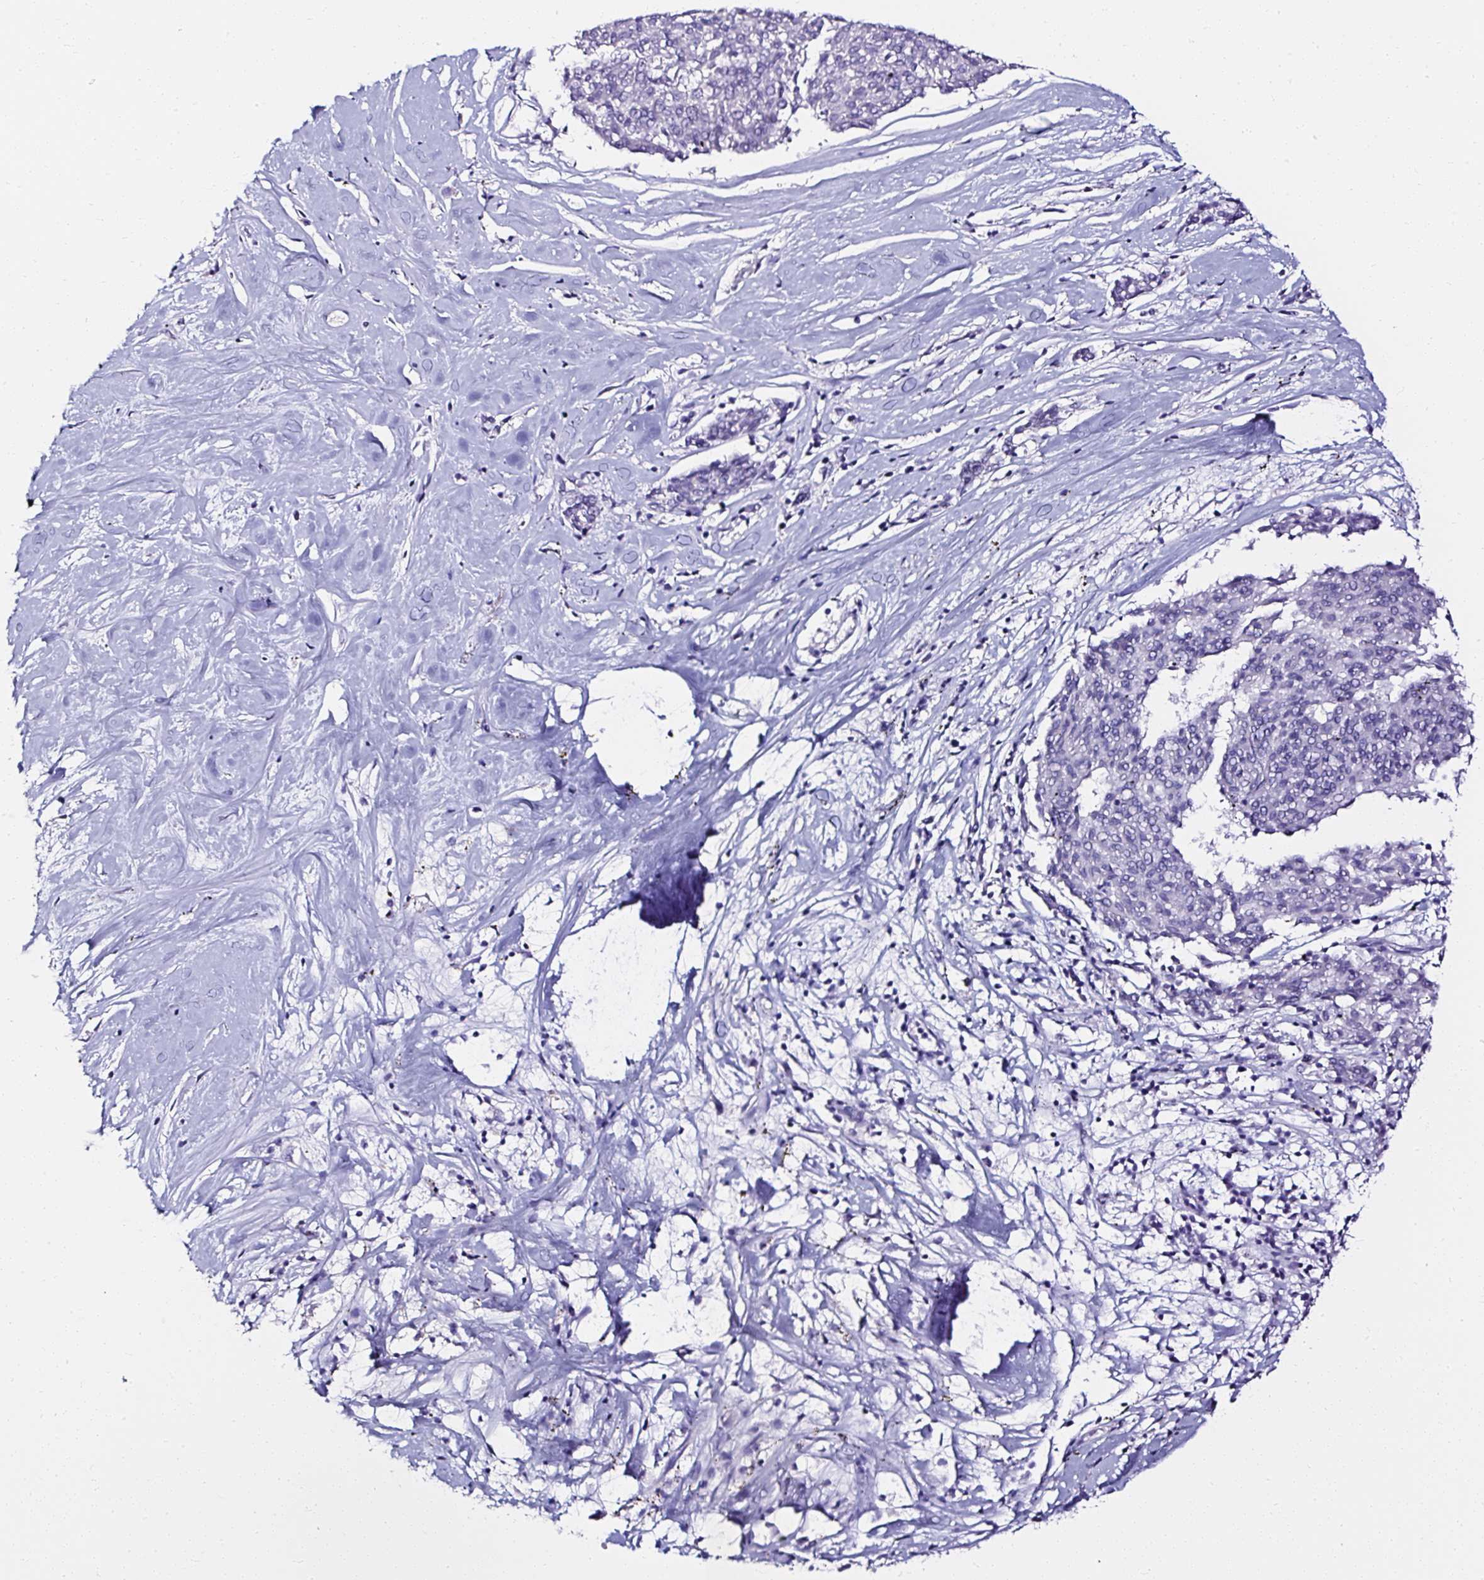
{"staining": {"intensity": "negative", "quantity": "none", "location": "none"}, "tissue": "melanoma", "cell_type": "Tumor cells", "image_type": "cancer", "snomed": [{"axis": "morphology", "description": "Malignant melanoma, NOS"}, {"axis": "topography", "description": "Skin"}], "caption": "DAB immunohistochemical staining of human malignant melanoma reveals no significant positivity in tumor cells. (Stains: DAB IHC with hematoxylin counter stain, Microscopy: brightfield microscopy at high magnification).", "gene": "ATP2A1", "patient": {"sex": "female", "age": 72}}